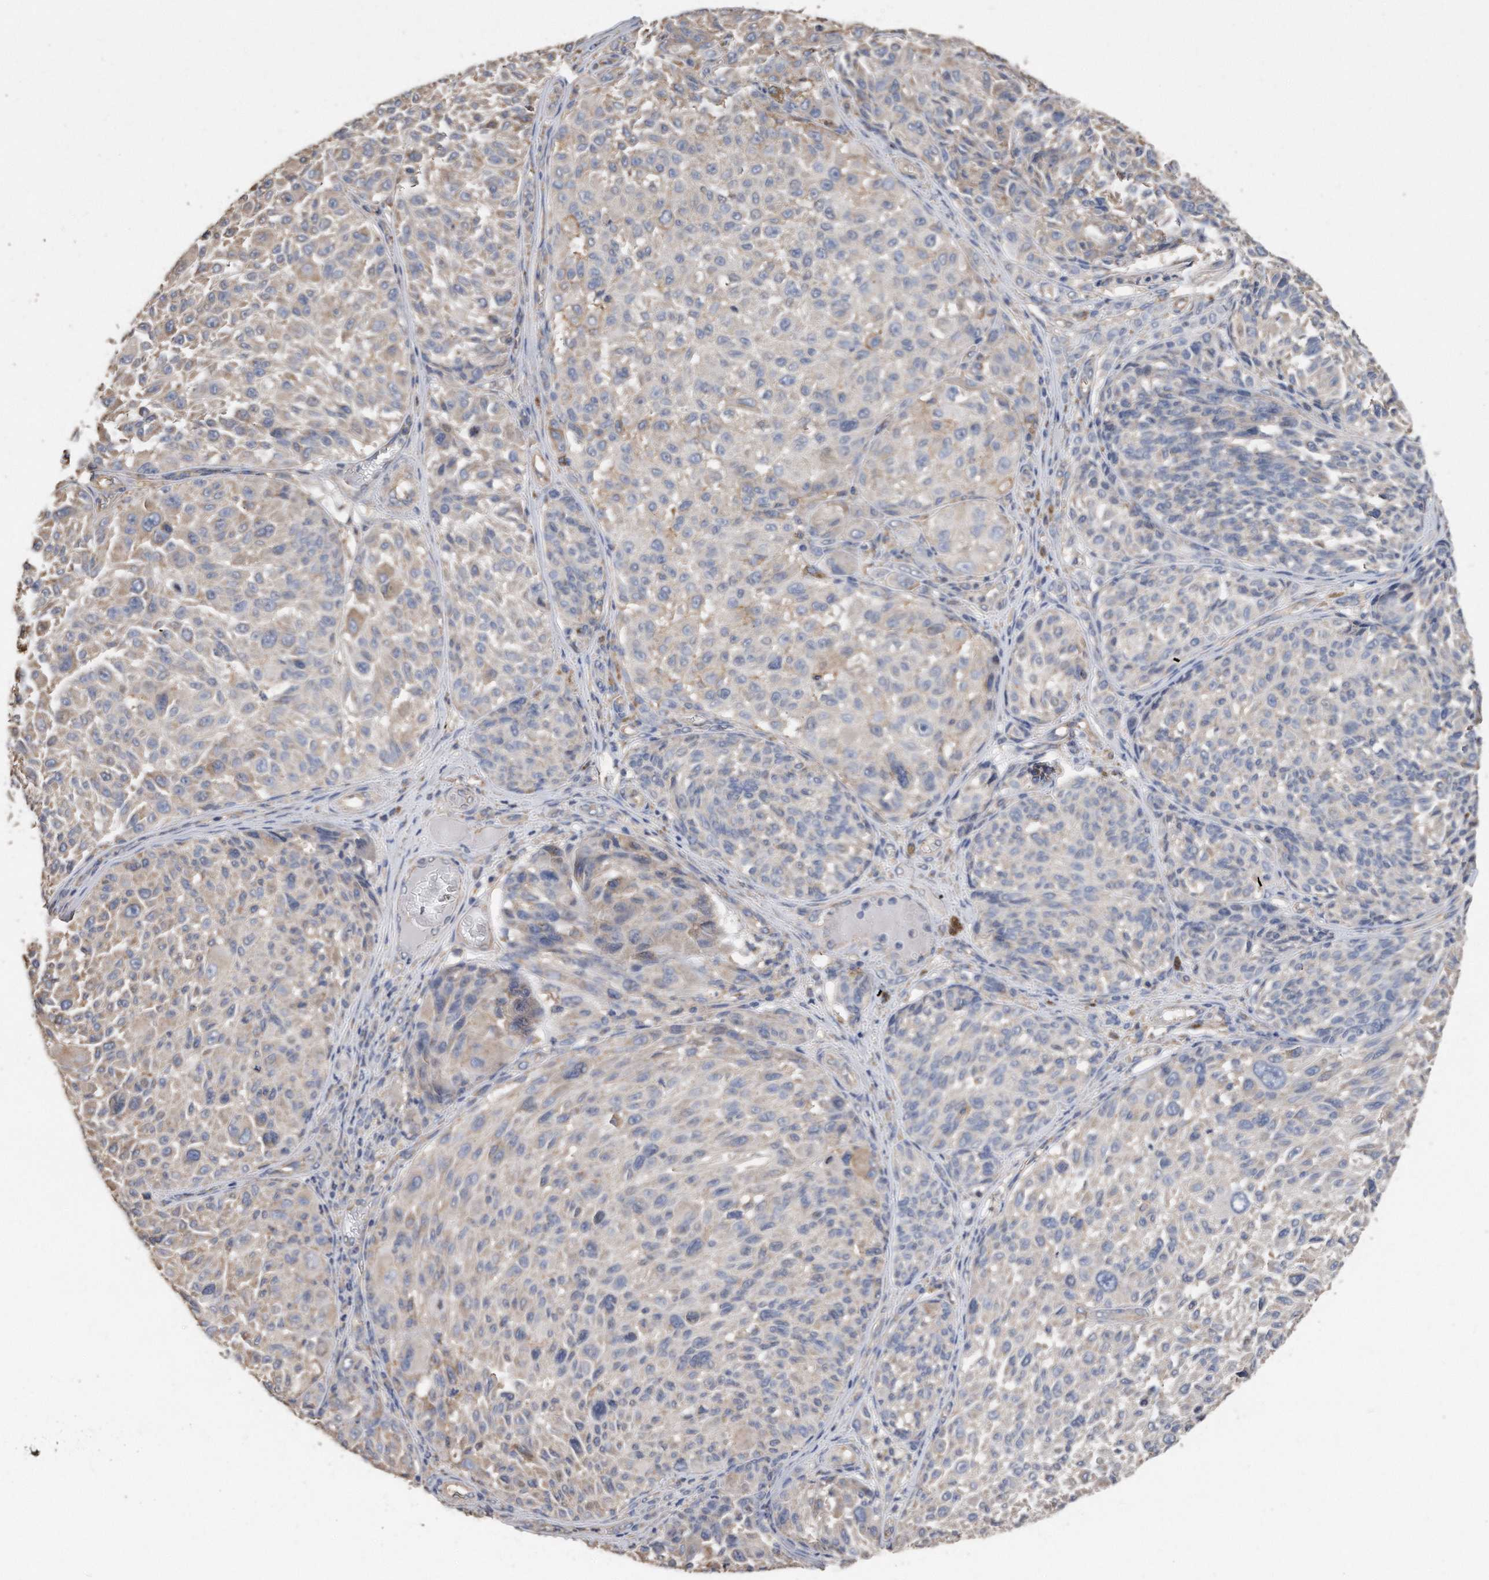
{"staining": {"intensity": "weak", "quantity": "<25%", "location": "cytoplasmic/membranous"}, "tissue": "melanoma", "cell_type": "Tumor cells", "image_type": "cancer", "snomed": [{"axis": "morphology", "description": "Malignant melanoma, NOS"}, {"axis": "topography", "description": "Skin"}], "caption": "This is an immunohistochemistry (IHC) micrograph of human melanoma. There is no expression in tumor cells.", "gene": "CDCP1", "patient": {"sex": "male", "age": 83}}